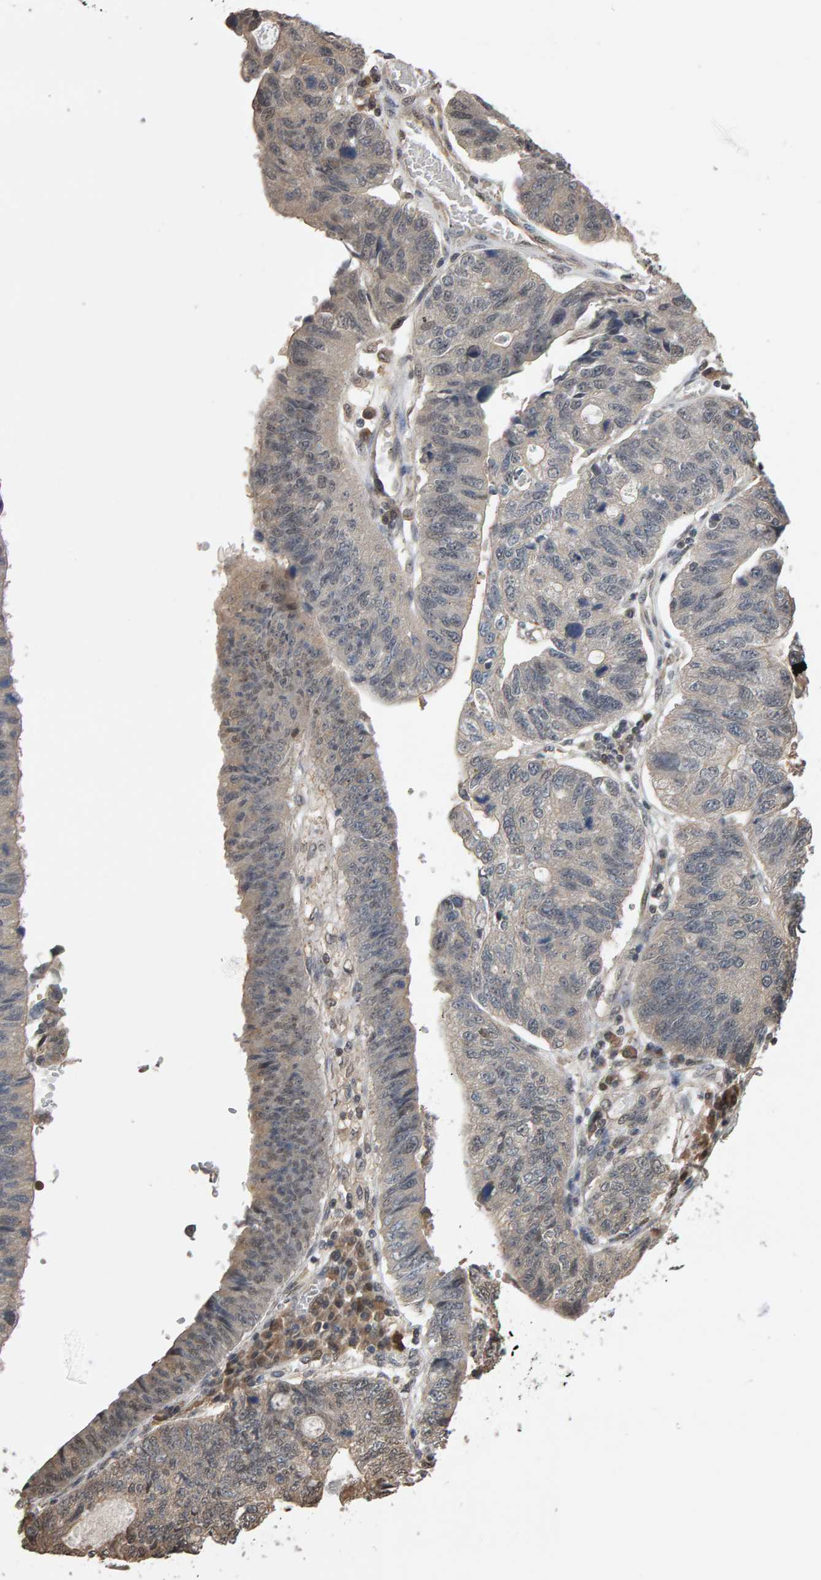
{"staining": {"intensity": "weak", "quantity": "<25%", "location": "cytoplasmic/membranous"}, "tissue": "stomach cancer", "cell_type": "Tumor cells", "image_type": "cancer", "snomed": [{"axis": "morphology", "description": "Adenocarcinoma, NOS"}, {"axis": "topography", "description": "Stomach"}], "caption": "IHC histopathology image of neoplastic tissue: human stomach adenocarcinoma stained with DAB (3,3'-diaminobenzidine) reveals no significant protein expression in tumor cells.", "gene": "COASY", "patient": {"sex": "male", "age": 59}}